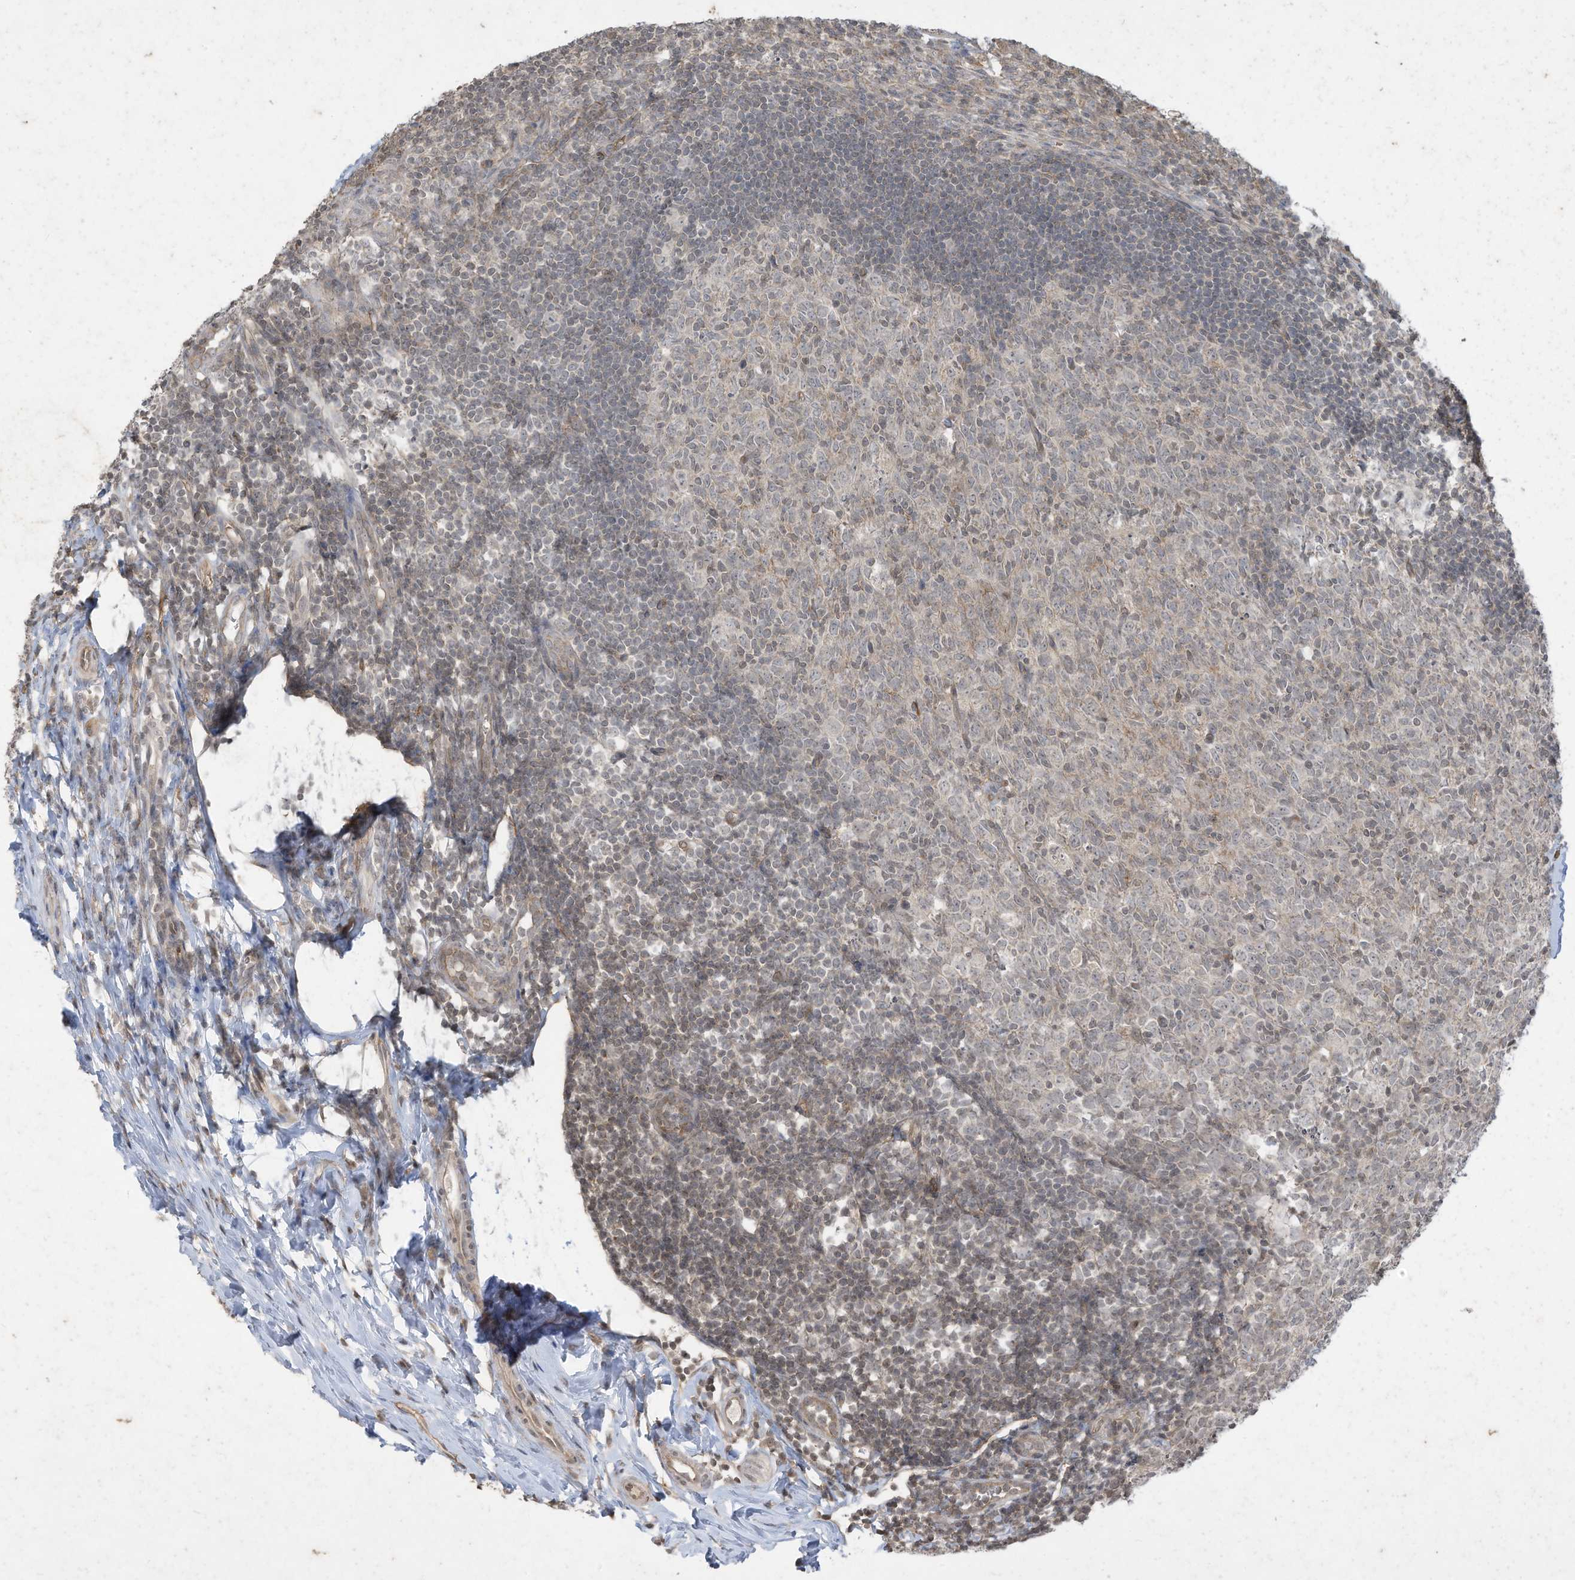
{"staining": {"intensity": "moderate", "quantity": ">75%", "location": "cytoplasmic/membranous"}, "tissue": "appendix", "cell_type": "Glandular cells", "image_type": "normal", "snomed": [{"axis": "morphology", "description": "Normal tissue, NOS"}, {"axis": "topography", "description": "Appendix"}], "caption": "This image demonstrates IHC staining of normal human appendix, with medium moderate cytoplasmic/membranous positivity in about >75% of glandular cells.", "gene": "MATN2", "patient": {"sex": "male", "age": 14}}